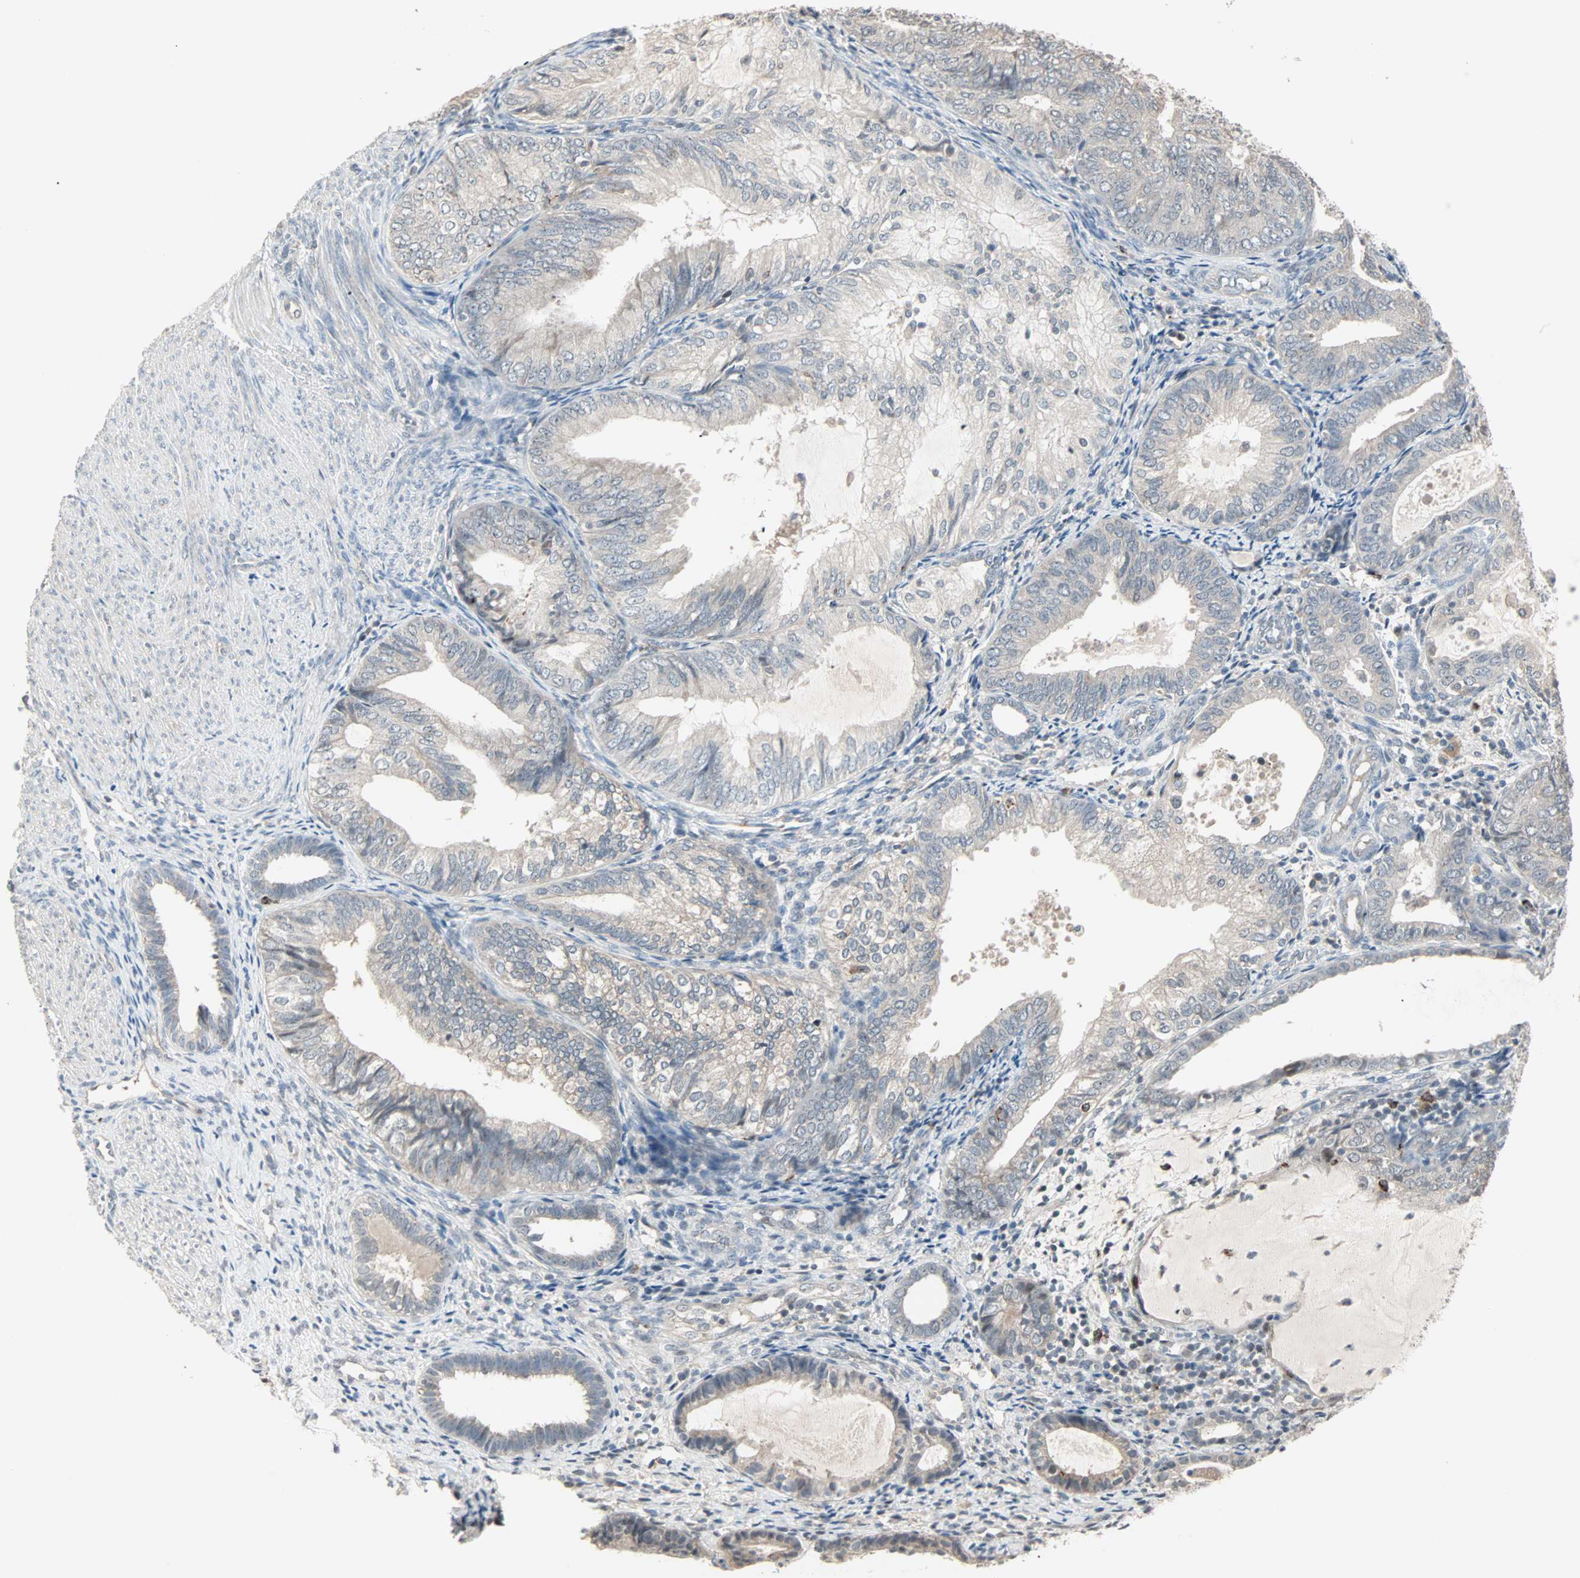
{"staining": {"intensity": "negative", "quantity": "none", "location": "none"}, "tissue": "endometrial cancer", "cell_type": "Tumor cells", "image_type": "cancer", "snomed": [{"axis": "morphology", "description": "Adenocarcinoma, NOS"}, {"axis": "topography", "description": "Endometrium"}], "caption": "There is no significant positivity in tumor cells of endometrial adenocarcinoma.", "gene": "KDM4A", "patient": {"sex": "female", "age": 81}}